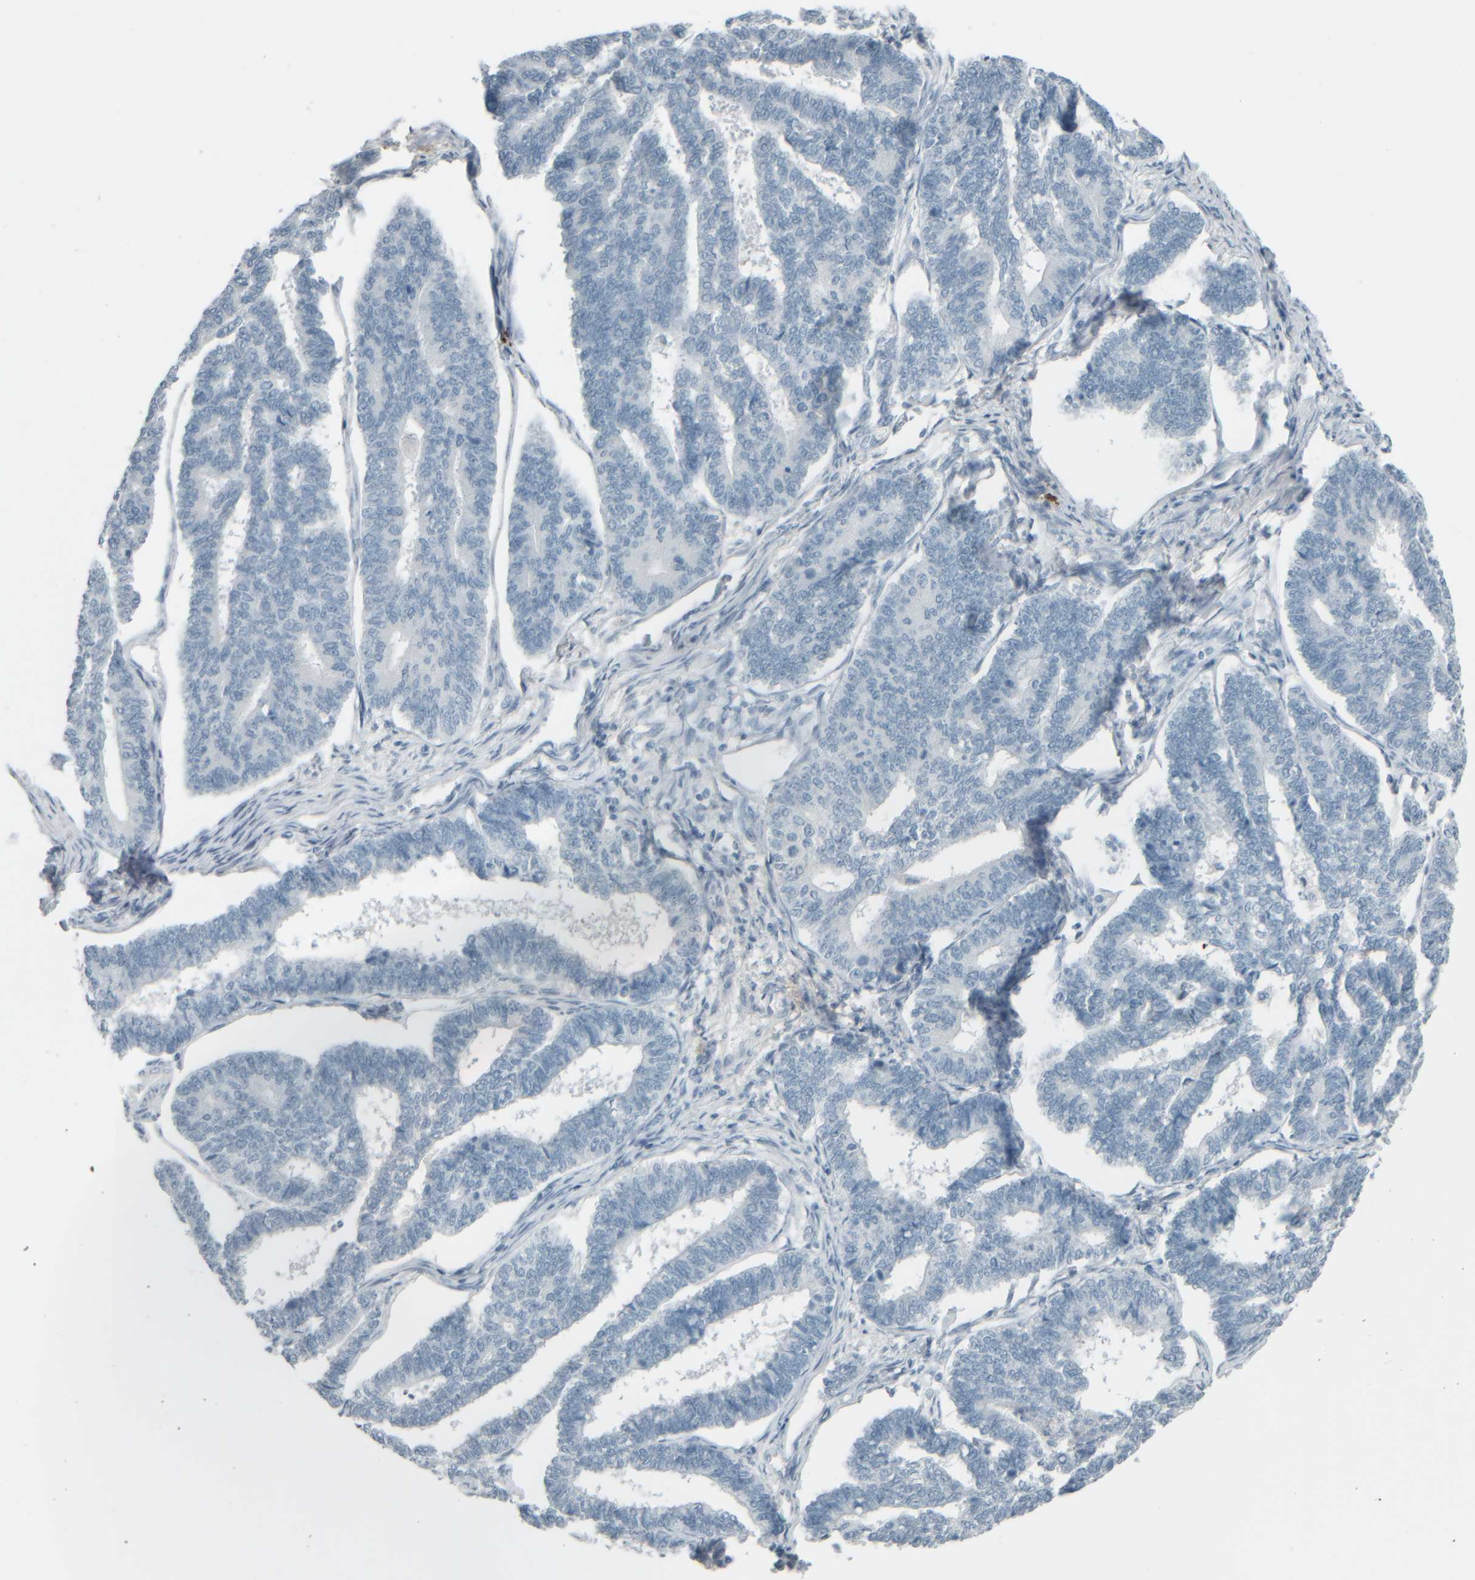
{"staining": {"intensity": "negative", "quantity": "none", "location": "none"}, "tissue": "endometrial cancer", "cell_type": "Tumor cells", "image_type": "cancer", "snomed": [{"axis": "morphology", "description": "Adenocarcinoma, NOS"}, {"axis": "topography", "description": "Endometrium"}], "caption": "The image reveals no significant positivity in tumor cells of endometrial adenocarcinoma.", "gene": "TPSAB1", "patient": {"sex": "female", "age": 70}}